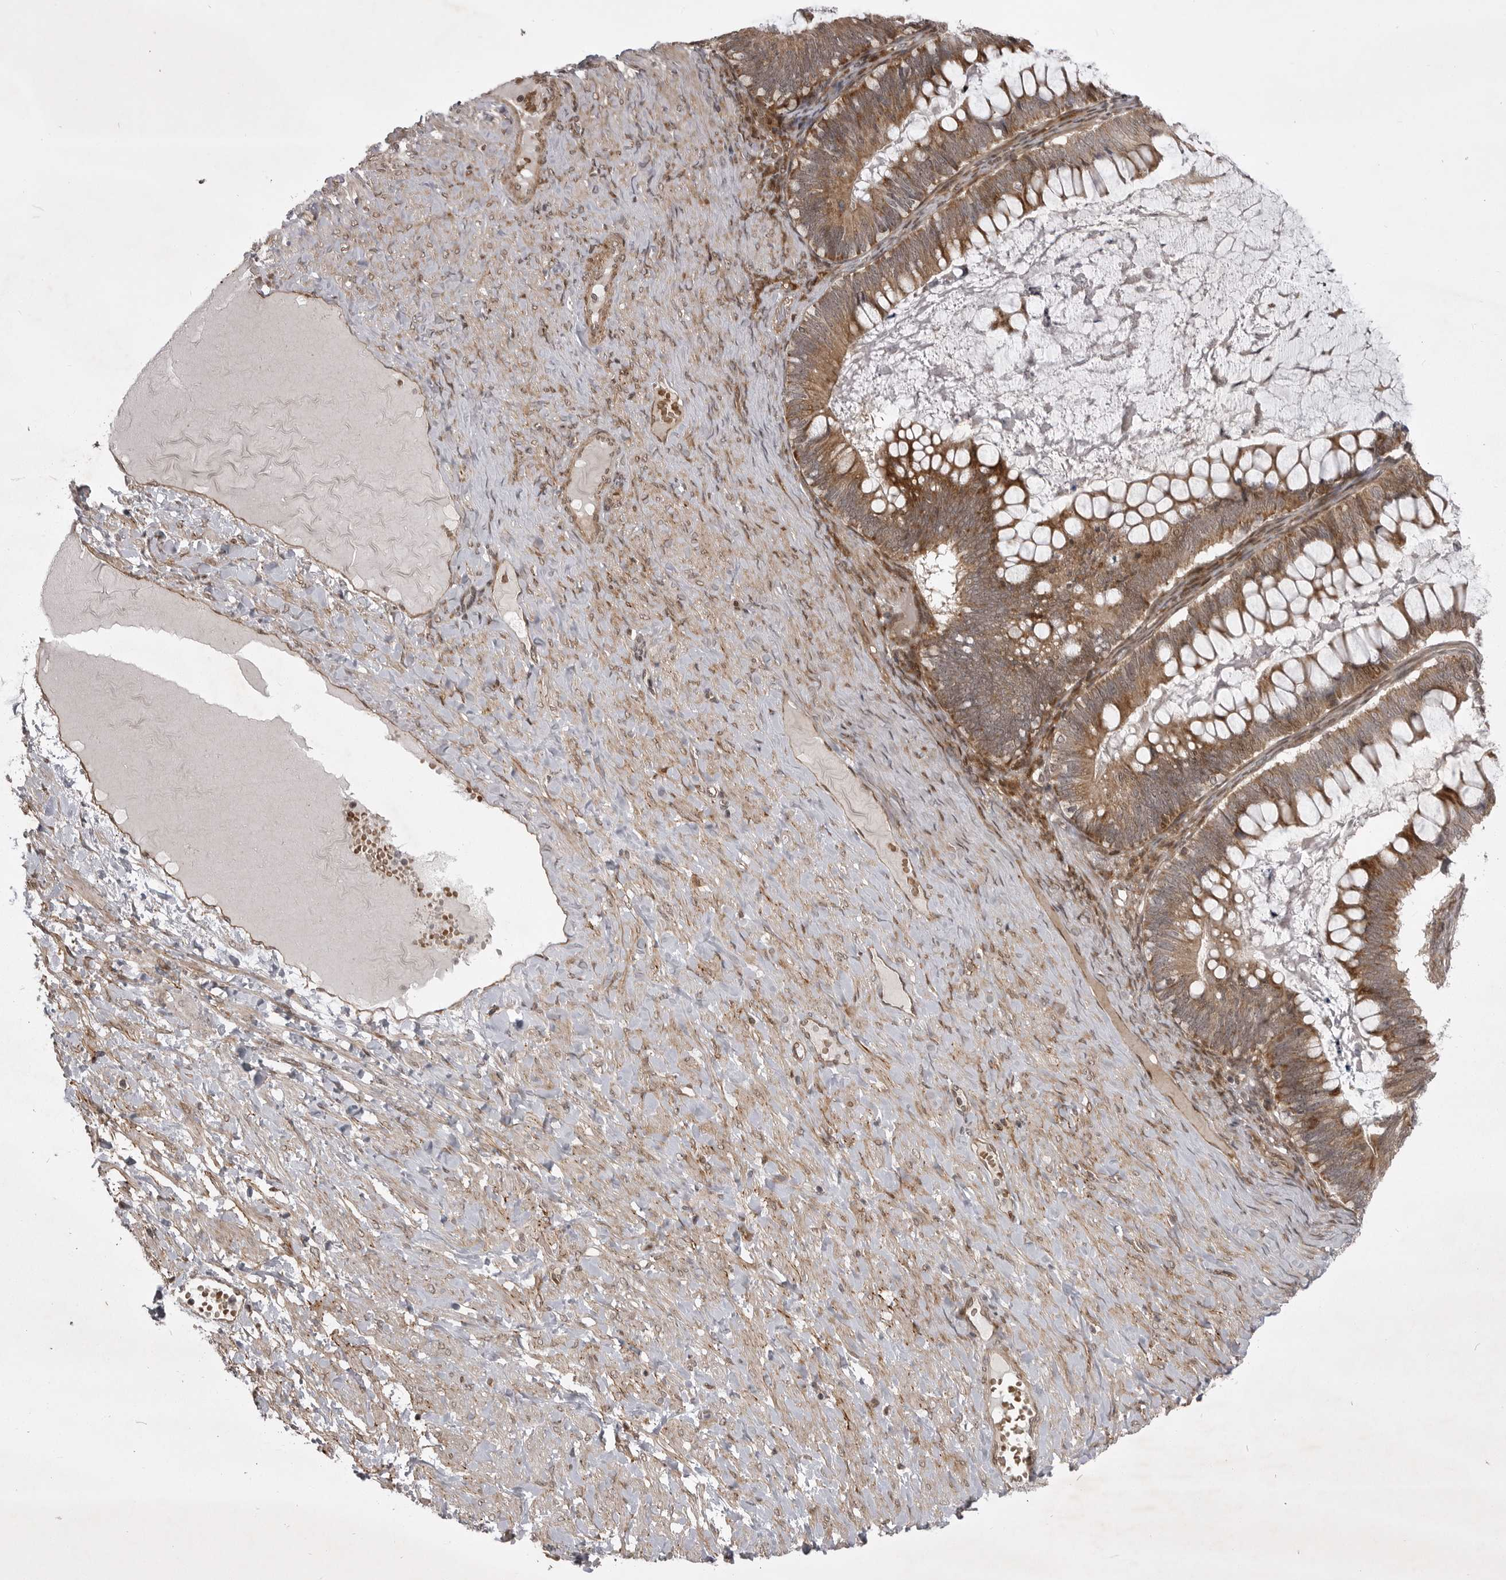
{"staining": {"intensity": "moderate", "quantity": ">75%", "location": "cytoplasmic/membranous"}, "tissue": "ovarian cancer", "cell_type": "Tumor cells", "image_type": "cancer", "snomed": [{"axis": "morphology", "description": "Cystadenocarcinoma, mucinous, NOS"}, {"axis": "topography", "description": "Ovary"}], "caption": "Immunohistochemical staining of ovarian cancer (mucinous cystadenocarcinoma) exhibits moderate cytoplasmic/membranous protein positivity in about >75% of tumor cells. The staining was performed using DAB (3,3'-diaminobenzidine) to visualize the protein expression in brown, while the nuclei were stained in blue with hematoxylin (Magnification: 20x).", "gene": "SNX16", "patient": {"sex": "female", "age": 61}}